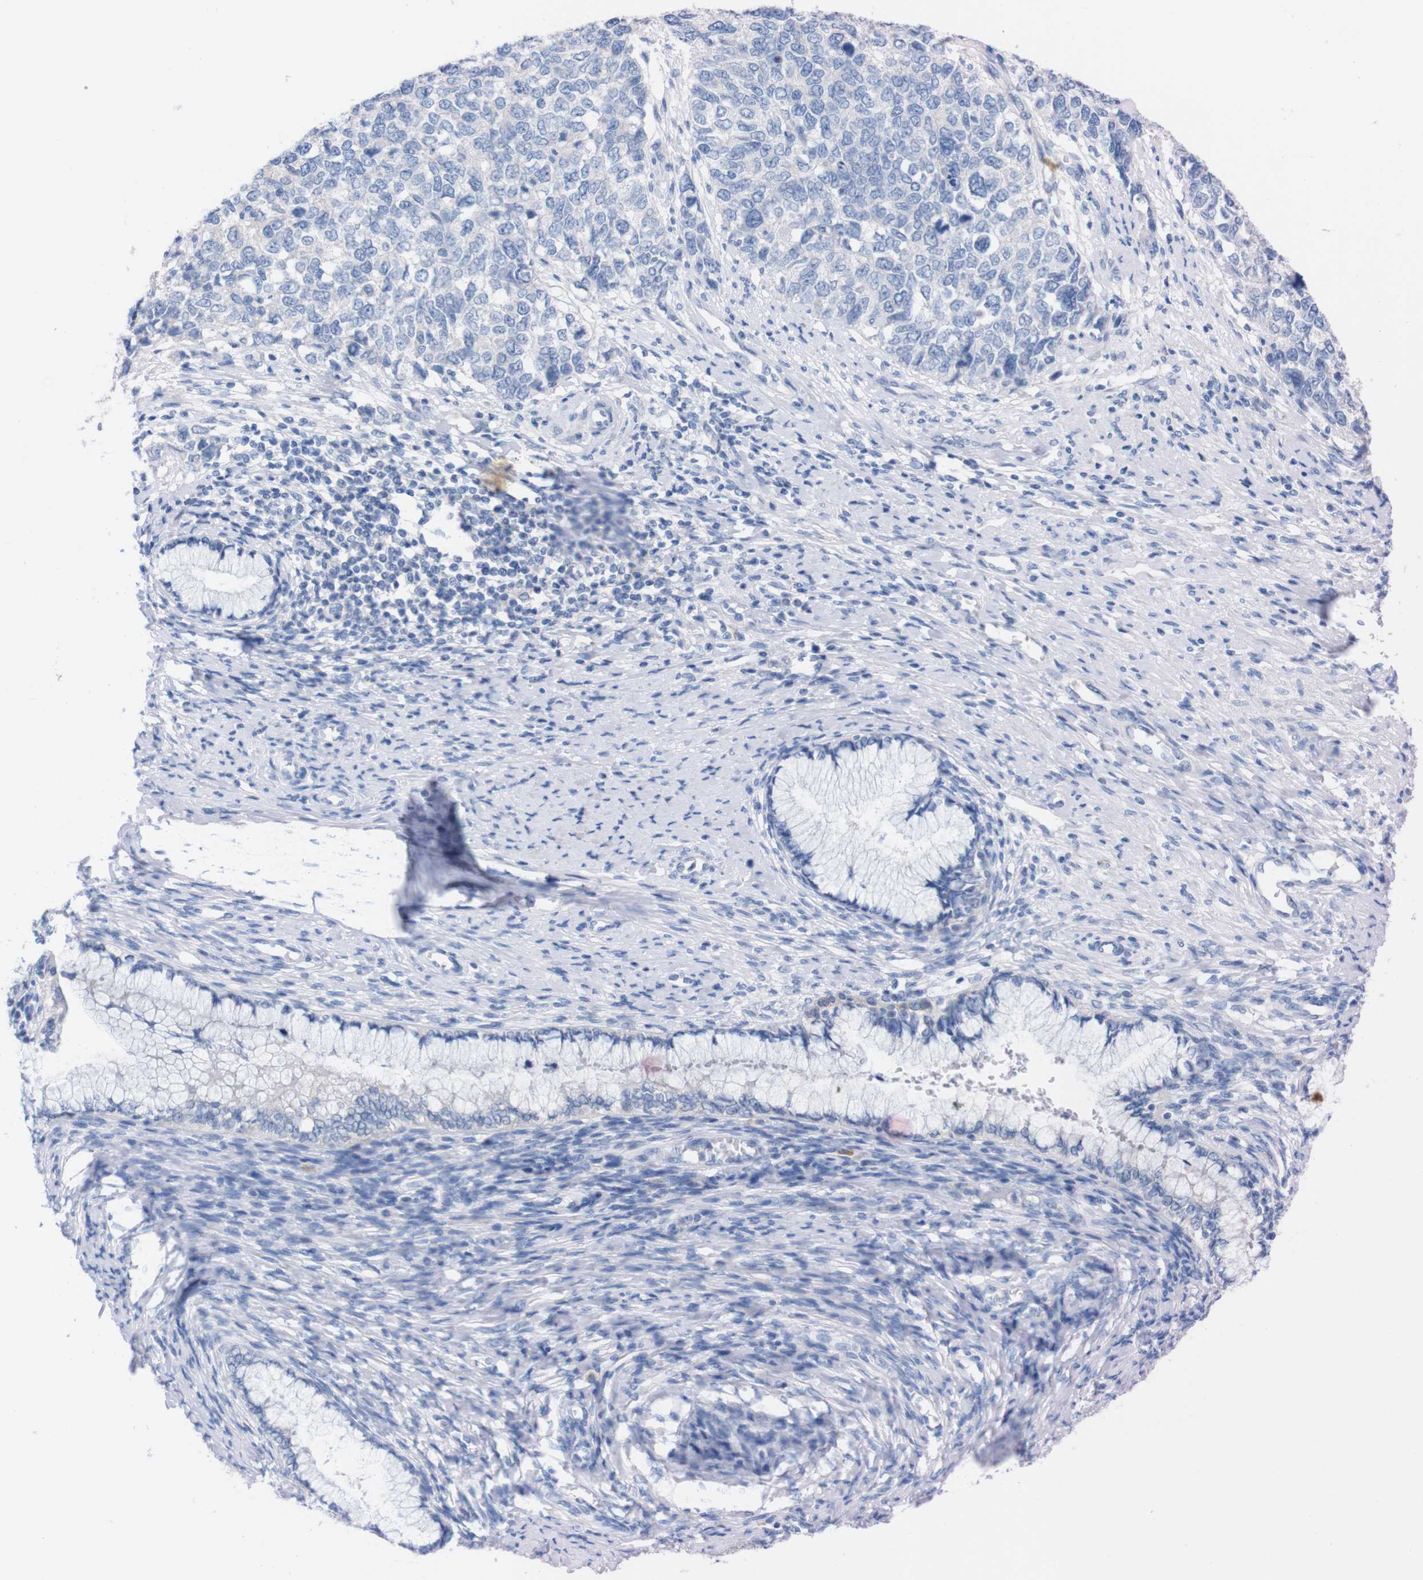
{"staining": {"intensity": "negative", "quantity": "none", "location": "none"}, "tissue": "cervical cancer", "cell_type": "Tumor cells", "image_type": "cancer", "snomed": [{"axis": "morphology", "description": "Squamous cell carcinoma, NOS"}, {"axis": "topography", "description": "Cervix"}], "caption": "High power microscopy micrograph of an immunohistochemistry (IHC) image of squamous cell carcinoma (cervical), revealing no significant positivity in tumor cells.", "gene": "TMEM243", "patient": {"sex": "female", "age": 63}}